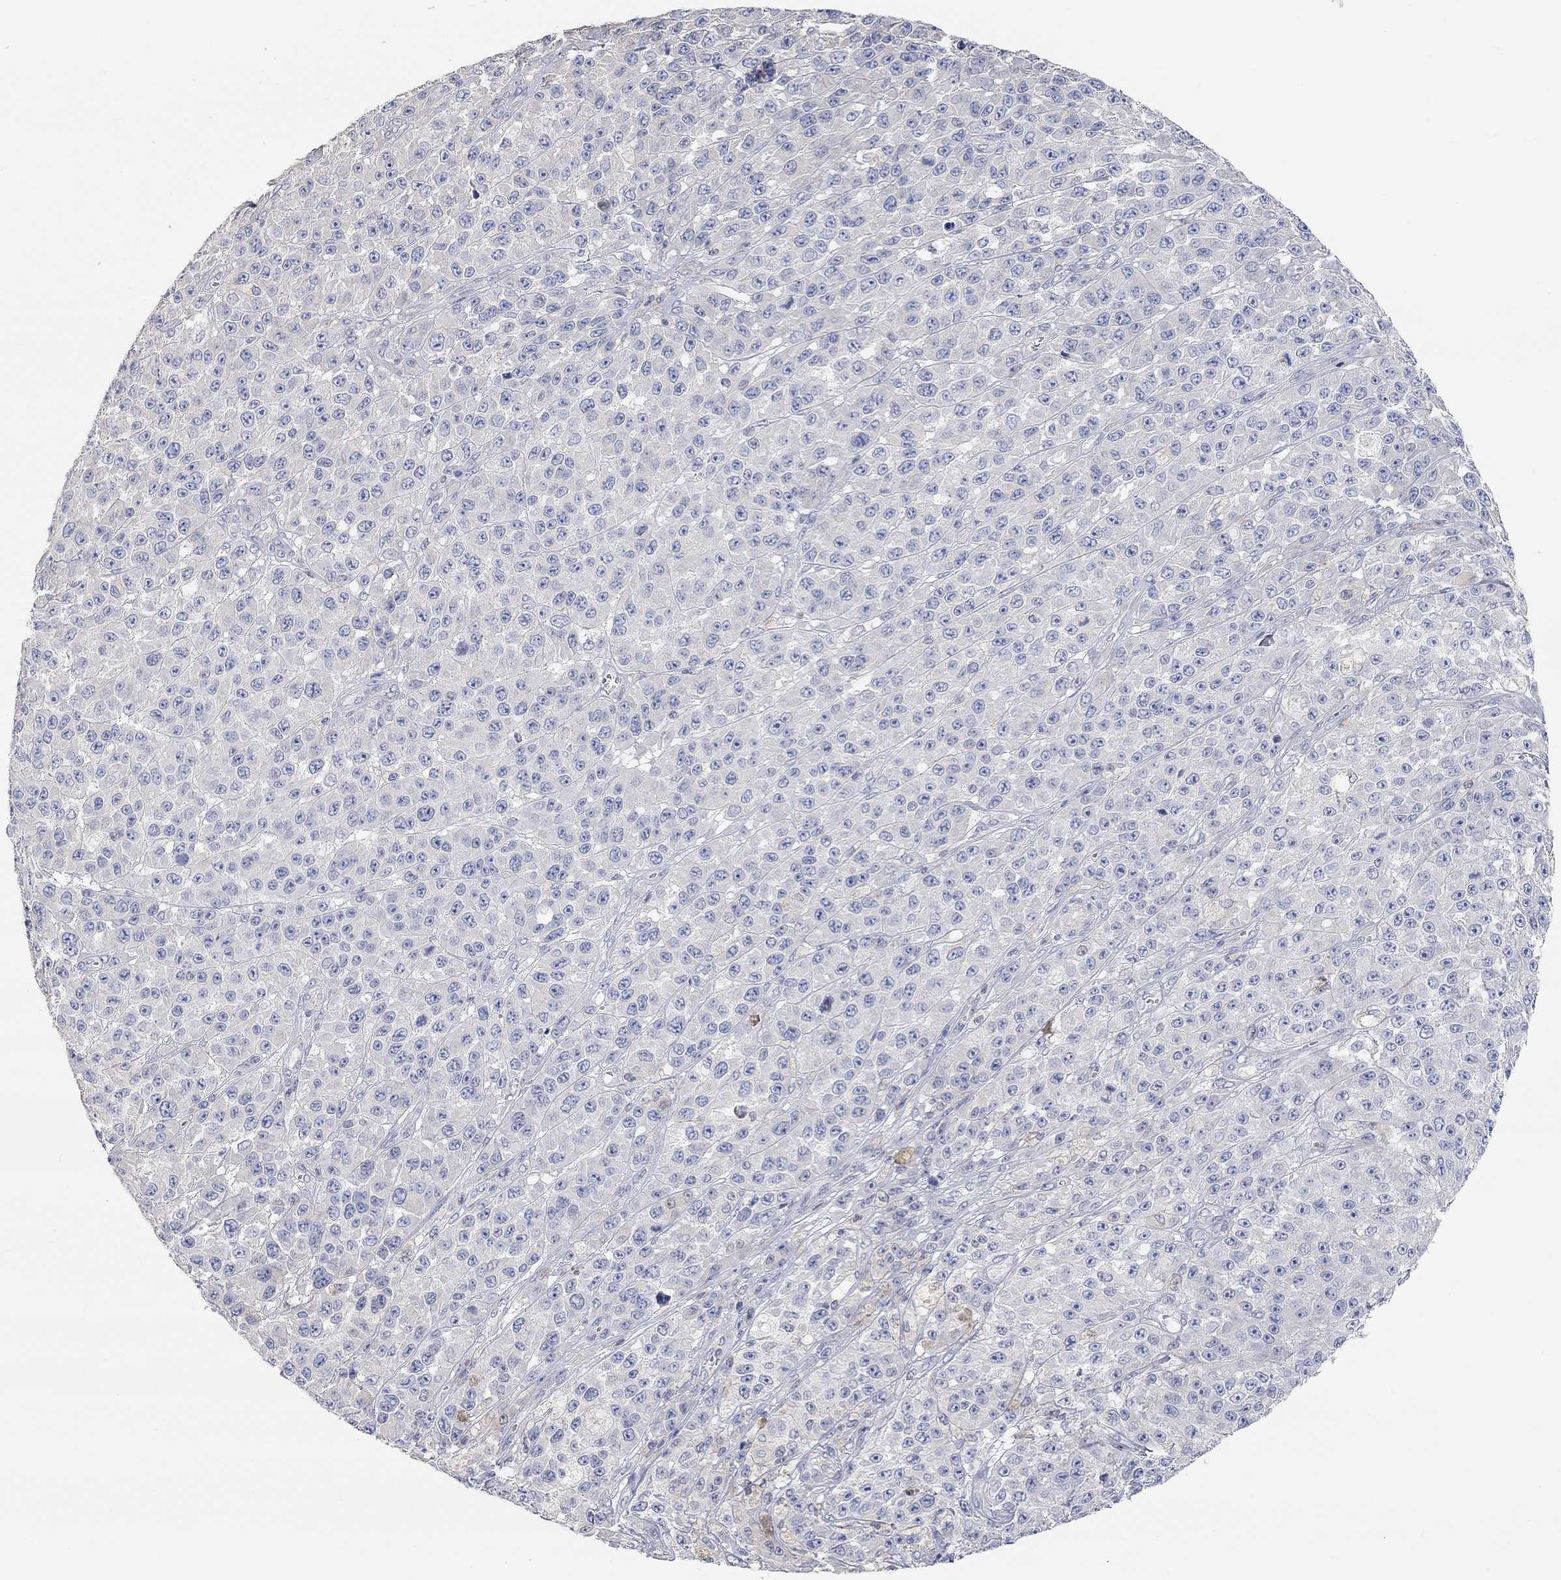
{"staining": {"intensity": "negative", "quantity": "none", "location": "none"}, "tissue": "melanoma", "cell_type": "Tumor cells", "image_type": "cancer", "snomed": [{"axis": "morphology", "description": "Malignant melanoma, NOS"}, {"axis": "topography", "description": "Skin"}], "caption": "Tumor cells are negative for protein expression in human melanoma.", "gene": "NLRP14", "patient": {"sex": "female", "age": 58}}